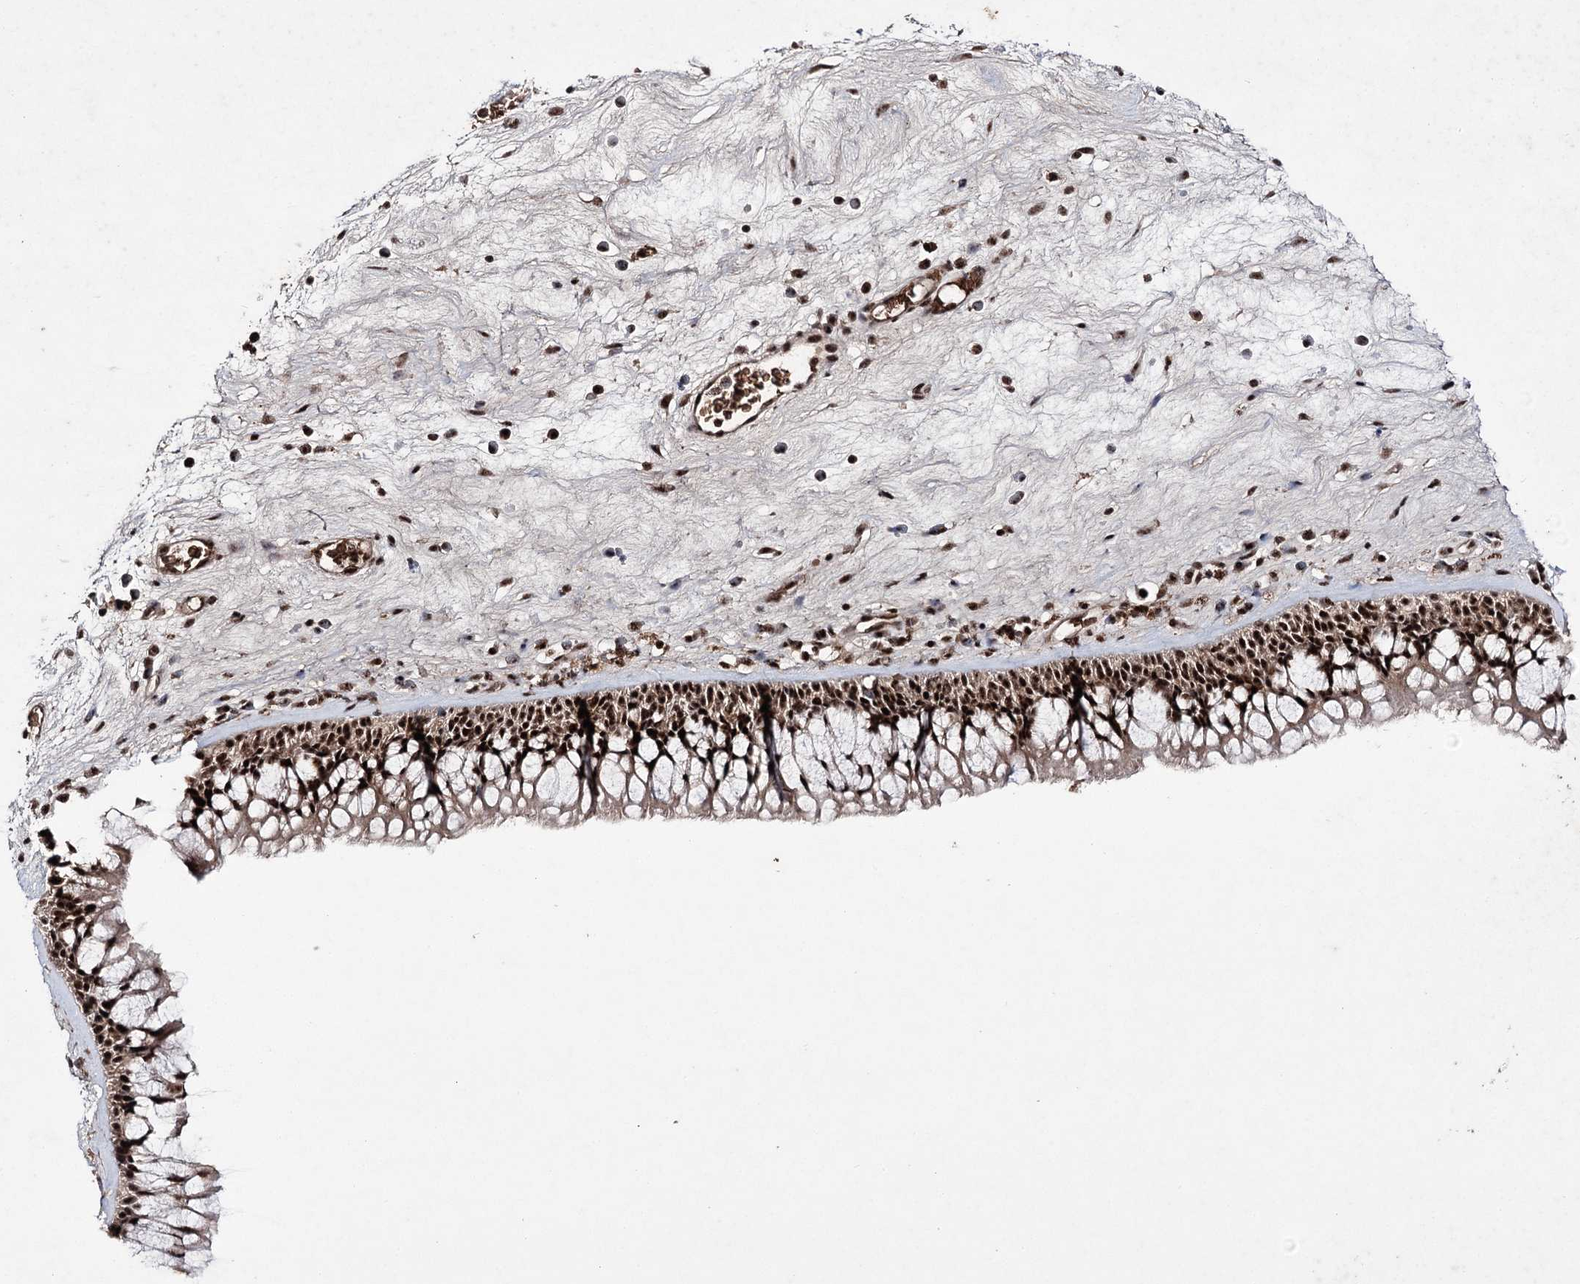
{"staining": {"intensity": "strong", "quantity": ">75%", "location": "nuclear"}, "tissue": "nasopharynx", "cell_type": "Respiratory epithelial cells", "image_type": "normal", "snomed": [{"axis": "morphology", "description": "Normal tissue, NOS"}, {"axis": "morphology", "description": "Inflammation, NOS"}, {"axis": "morphology", "description": "Malignant melanoma, Metastatic site"}, {"axis": "topography", "description": "Nasopharynx"}], "caption": "Immunohistochemical staining of benign human nasopharynx displays >75% levels of strong nuclear protein expression in about >75% of respiratory epithelial cells. (brown staining indicates protein expression, while blue staining denotes nuclei).", "gene": "PRPF40A", "patient": {"sex": "male", "age": 70}}